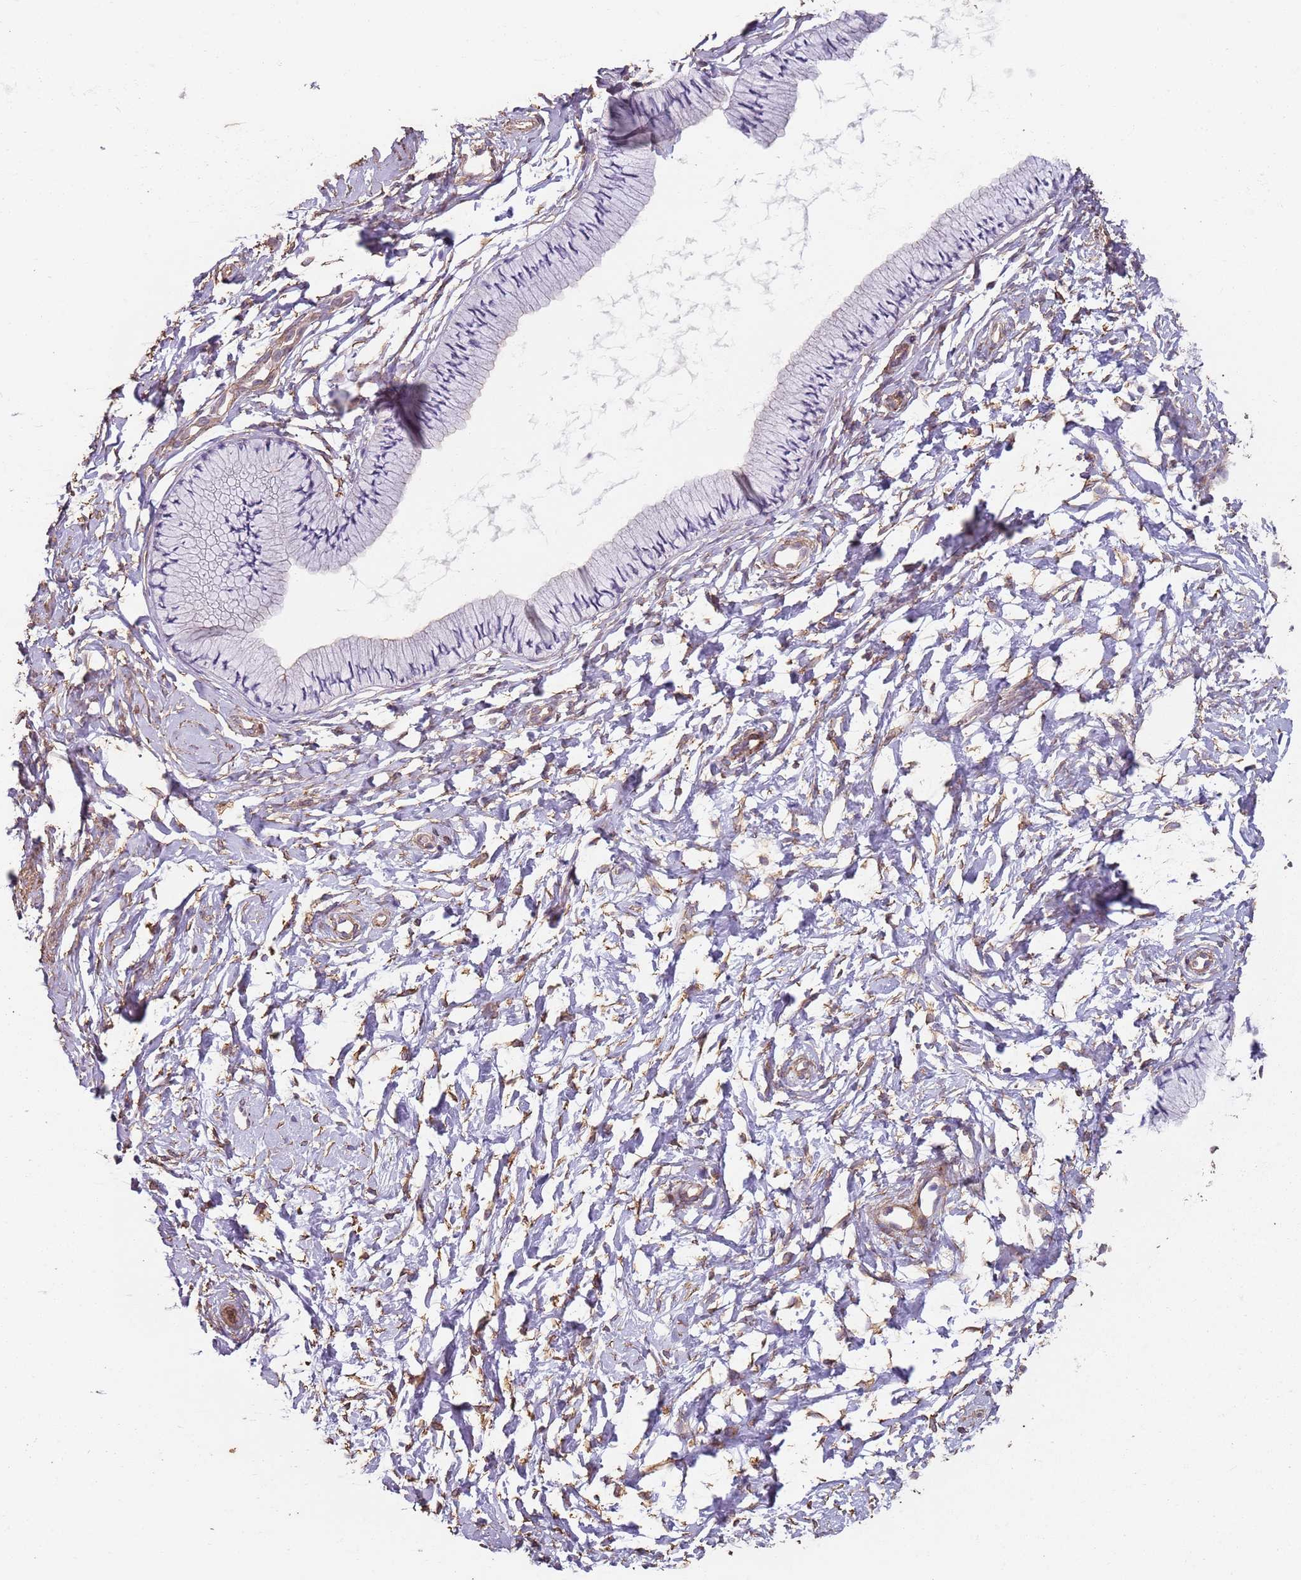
{"staining": {"intensity": "negative", "quantity": "none", "location": "none"}, "tissue": "cervix", "cell_type": "Glandular cells", "image_type": "normal", "snomed": [{"axis": "morphology", "description": "Normal tissue, NOS"}, {"axis": "topography", "description": "Cervix"}], "caption": "Immunohistochemistry of normal cervix shows no expression in glandular cells.", "gene": "PHLPP2", "patient": {"sex": "female", "age": 33}}